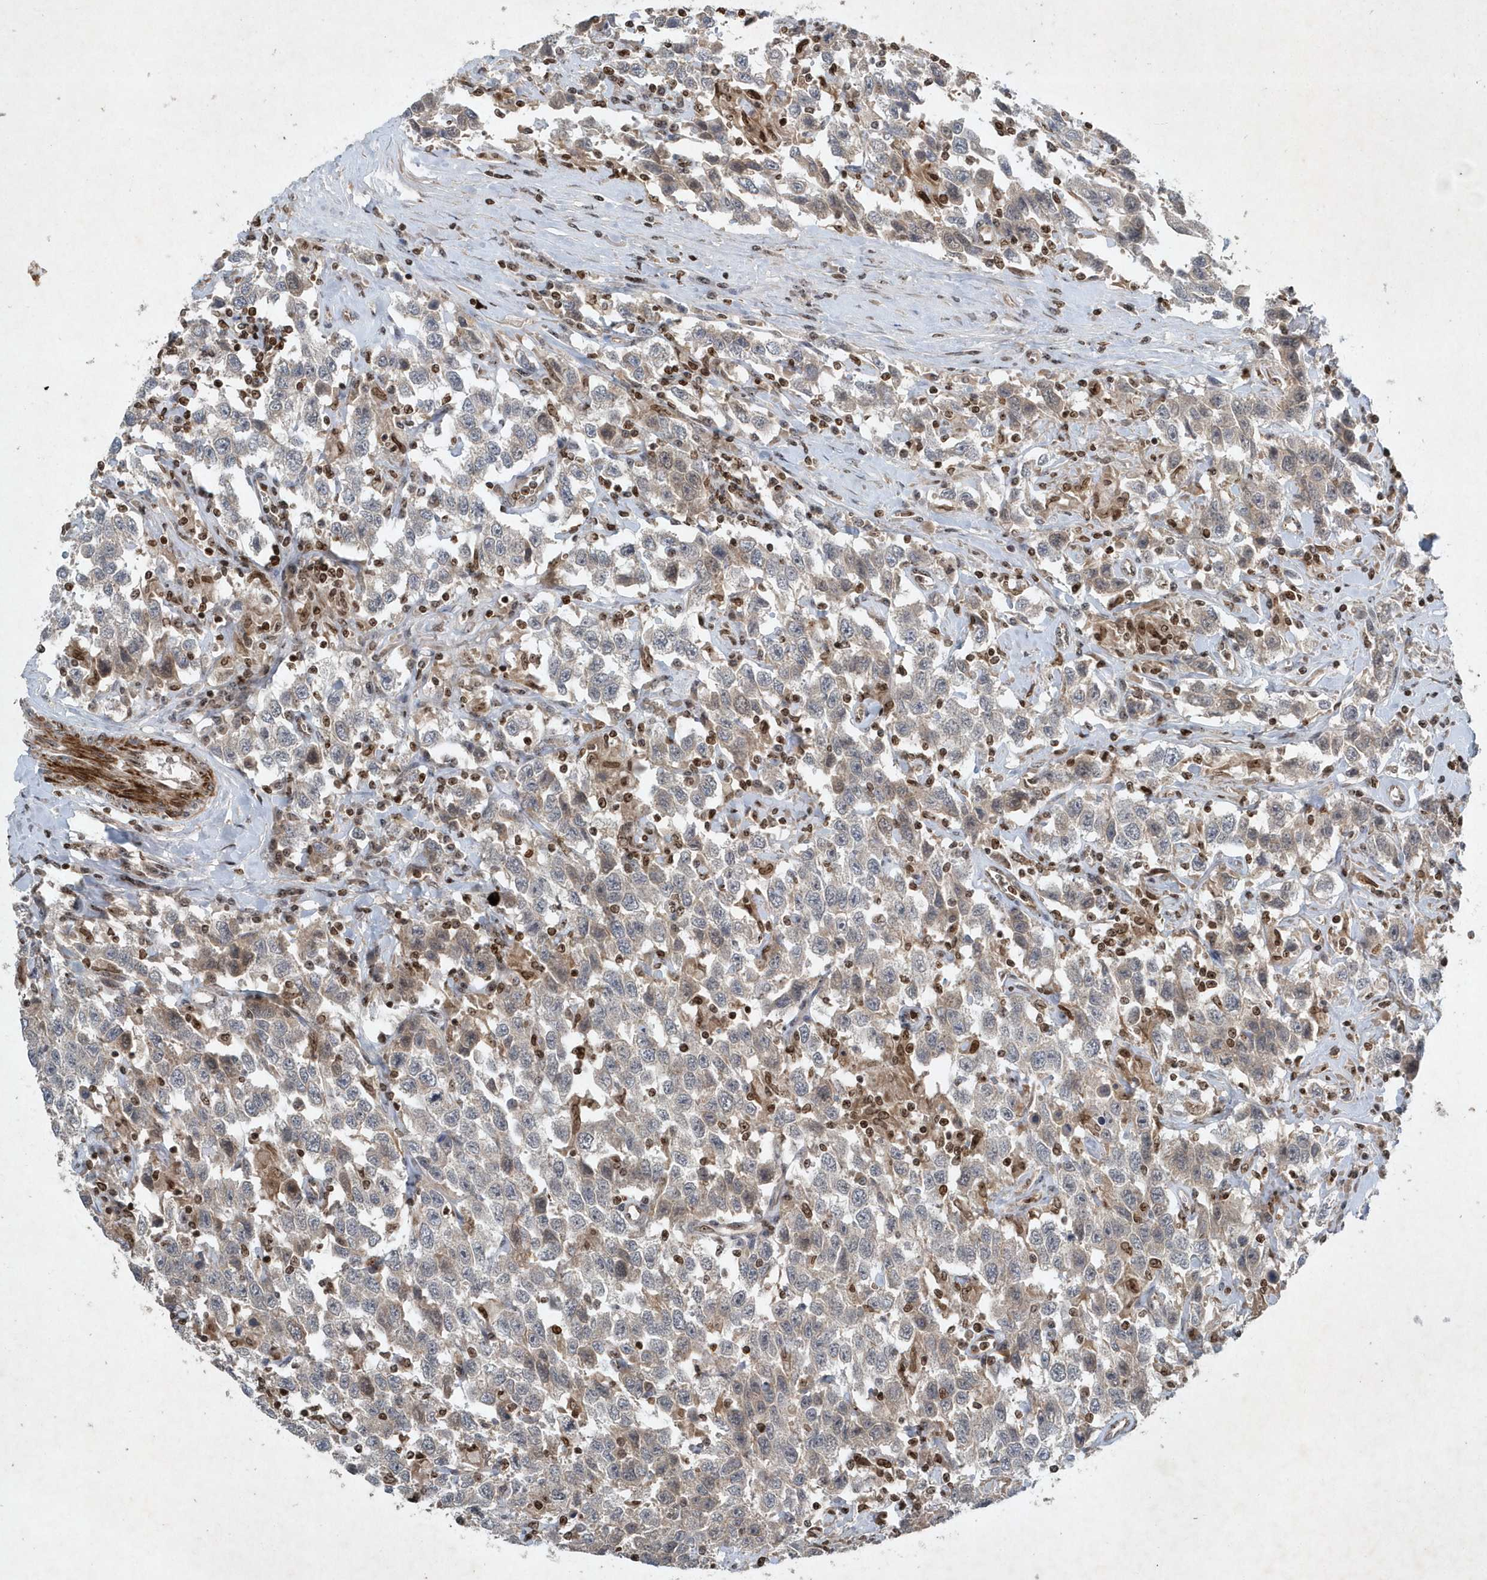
{"staining": {"intensity": "weak", "quantity": "<25%", "location": "cytoplasmic/membranous"}, "tissue": "testis cancer", "cell_type": "Tumor cells", "image_type": "cancer", "snomed": [{"axis": "morphology", "description": "Seminoma, NOS"}, {"axis": "topography", "description": "Testis"}], "caption": "Immunohistochemistry (IHC) micrograph of neoplastic tissue: human seminoma (testis) stained with DAB displays no significant protein expression in tumor cells.", "gene": "QTRT2", "patient": {"sex": "male", "age": 41}}